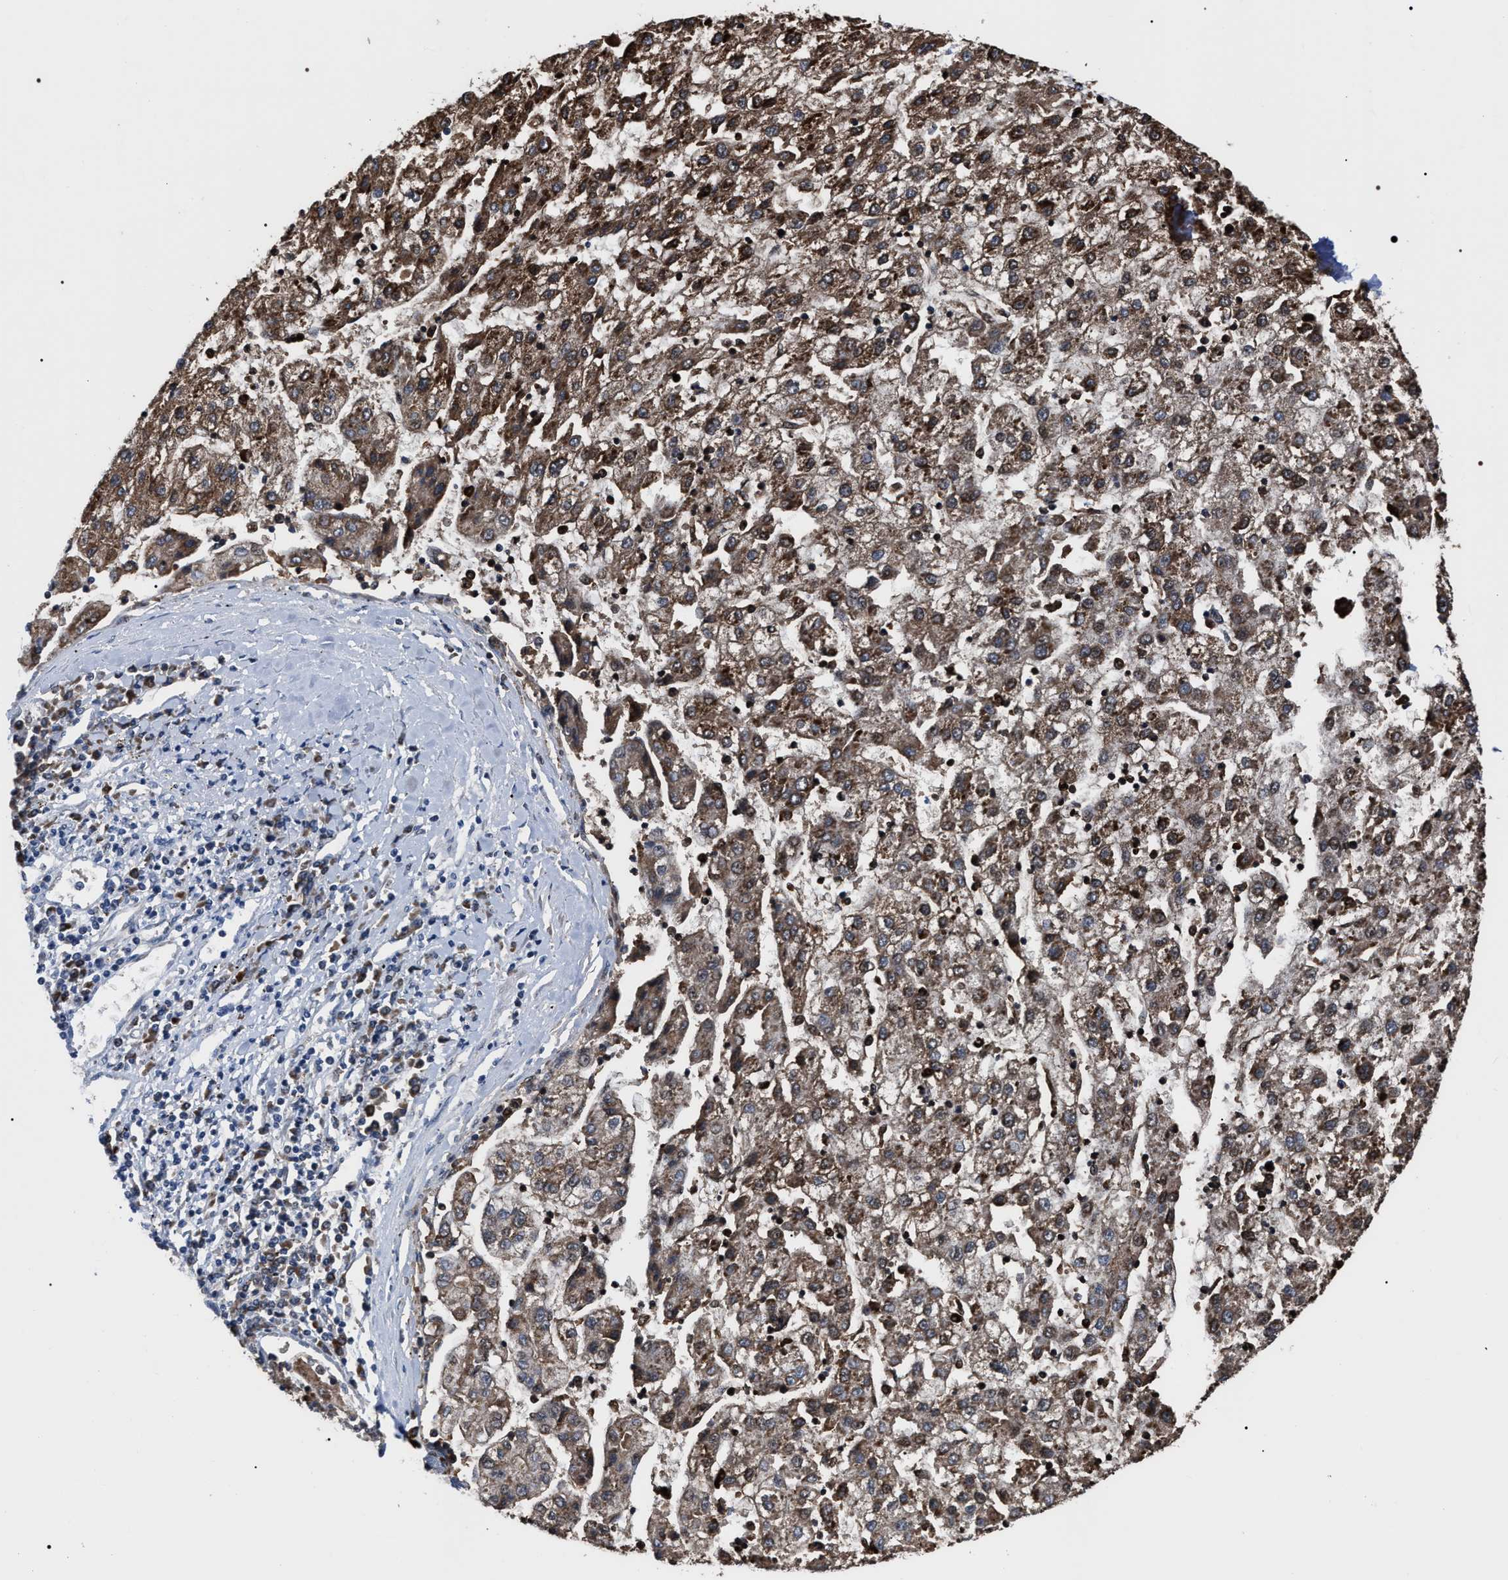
{"staining": {"intensity": "strong", "quantity": ">75%", "location": "cytoplasmic/membranous"}, "tissue": "liver cancer", "cell_type": "Tumor cells", "image_type": "cancer", "snomed": [{"axis": "morphology", "description": "Carcinoma, Hepatocellular, NOS"}, {"axis": "topography", "description": "Liver"}], "caption": "Immunohistochemistry photomicrograph of human liver hepatocellular carcinoma stained for a protein (brown), which demonstrates high levels of strong cytoplasmic/membranous staining in approximately >75% of tumor cells.", "gene": "MACC1", "patient": {"sex": "male", "age": 72}}